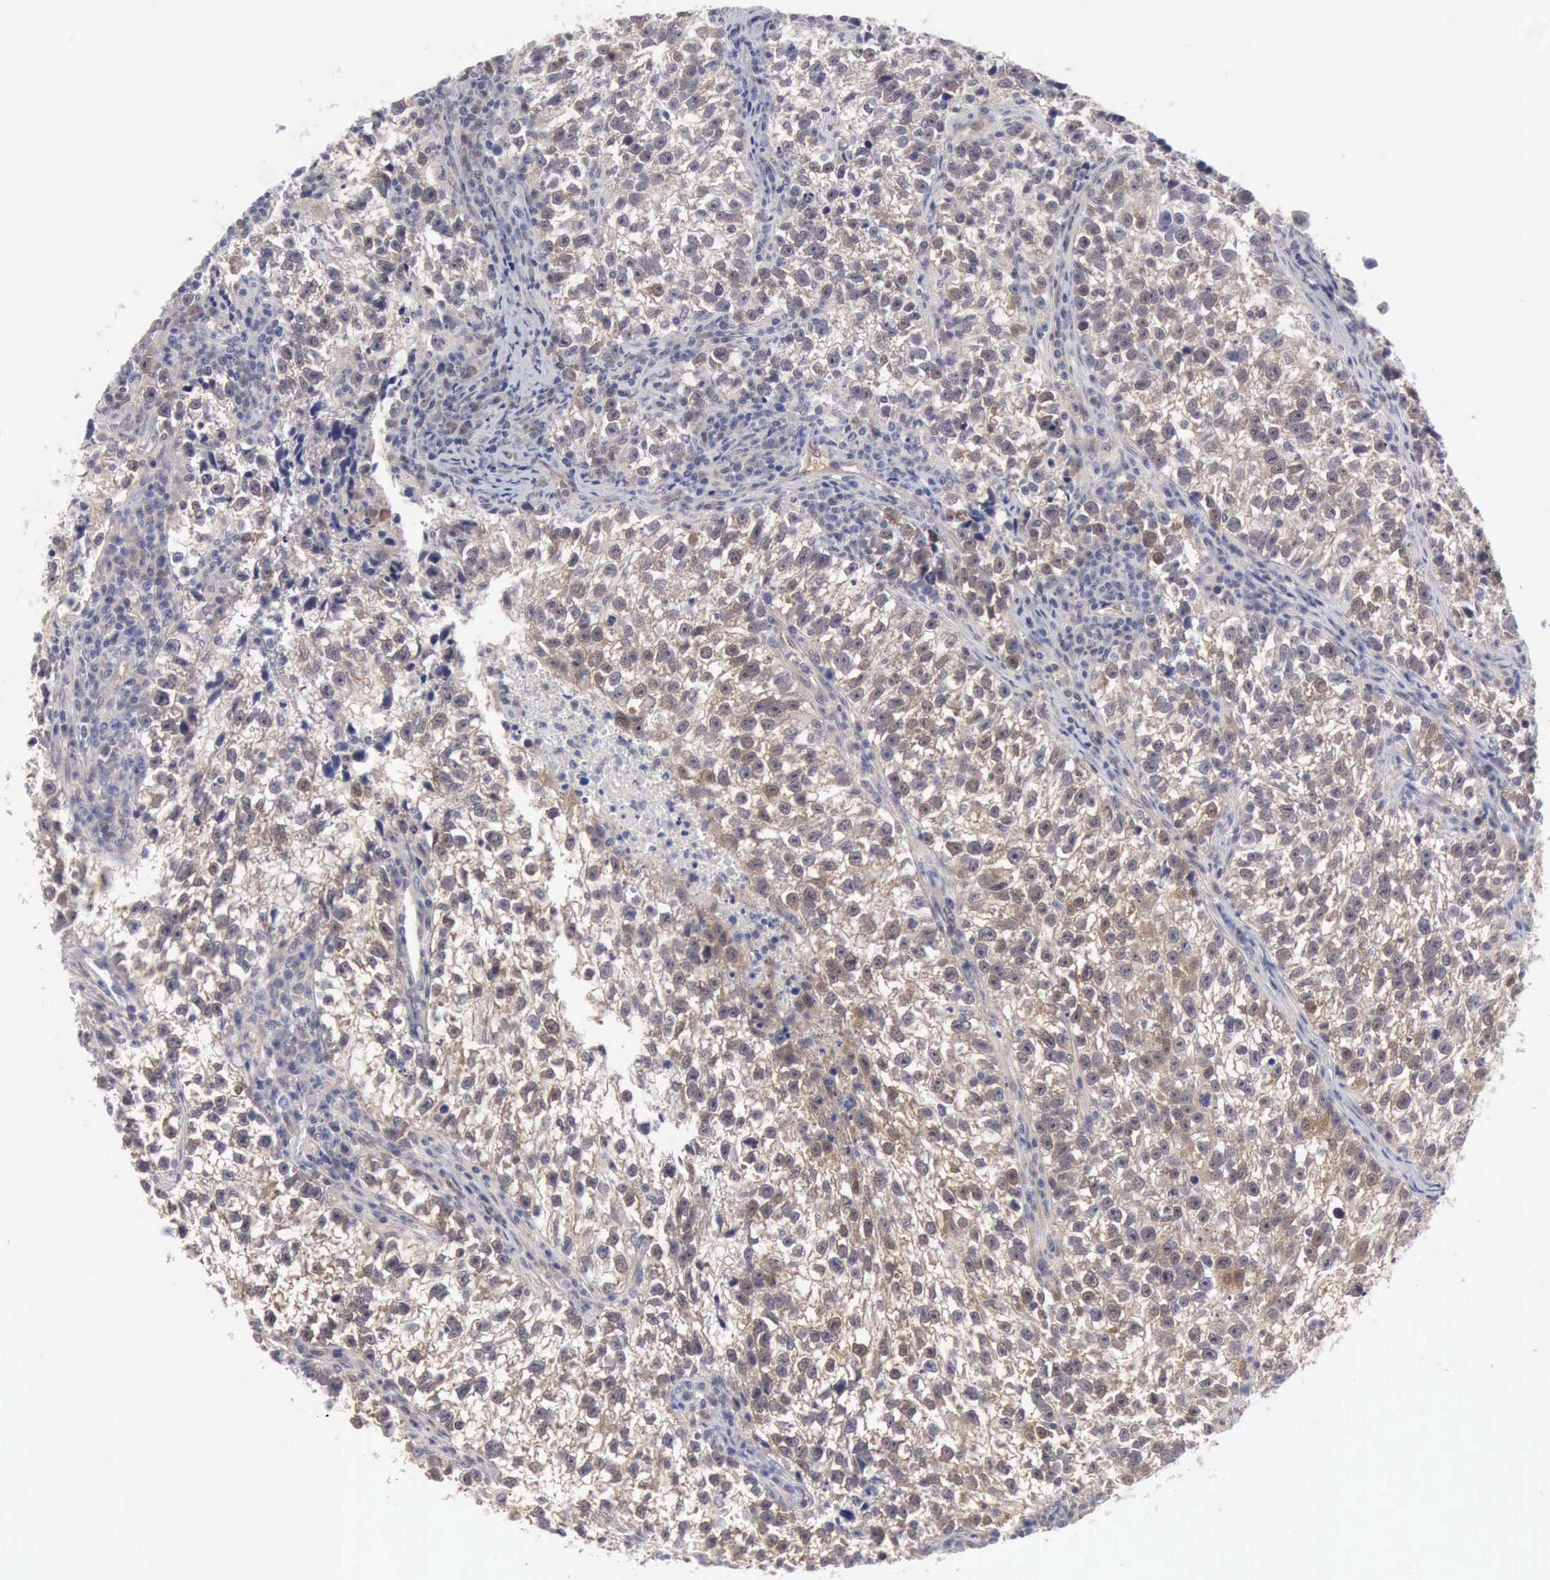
{"staining": {"intensity": "moderate", "quantity": "25%-75%", "location": "cytoplasmic/membranous"}, "tissue": "testis cancer", "cell_type": "Tumor cells", "image_type": "cancer", "snomed": [{"axis": "morphology", "description": "Seminoma, NOS"}, {"axis": "topography", "description": "Testis"}], "caption": "This micrograph reveals immunohistochemistry staining of testis cancer (seminoma), with medium moderate cytoplasmic/membranous staining in about 25%-75% of tumor cells.", "gene": "PTGR2", "patient": {"sex": "male", "age": 38}}